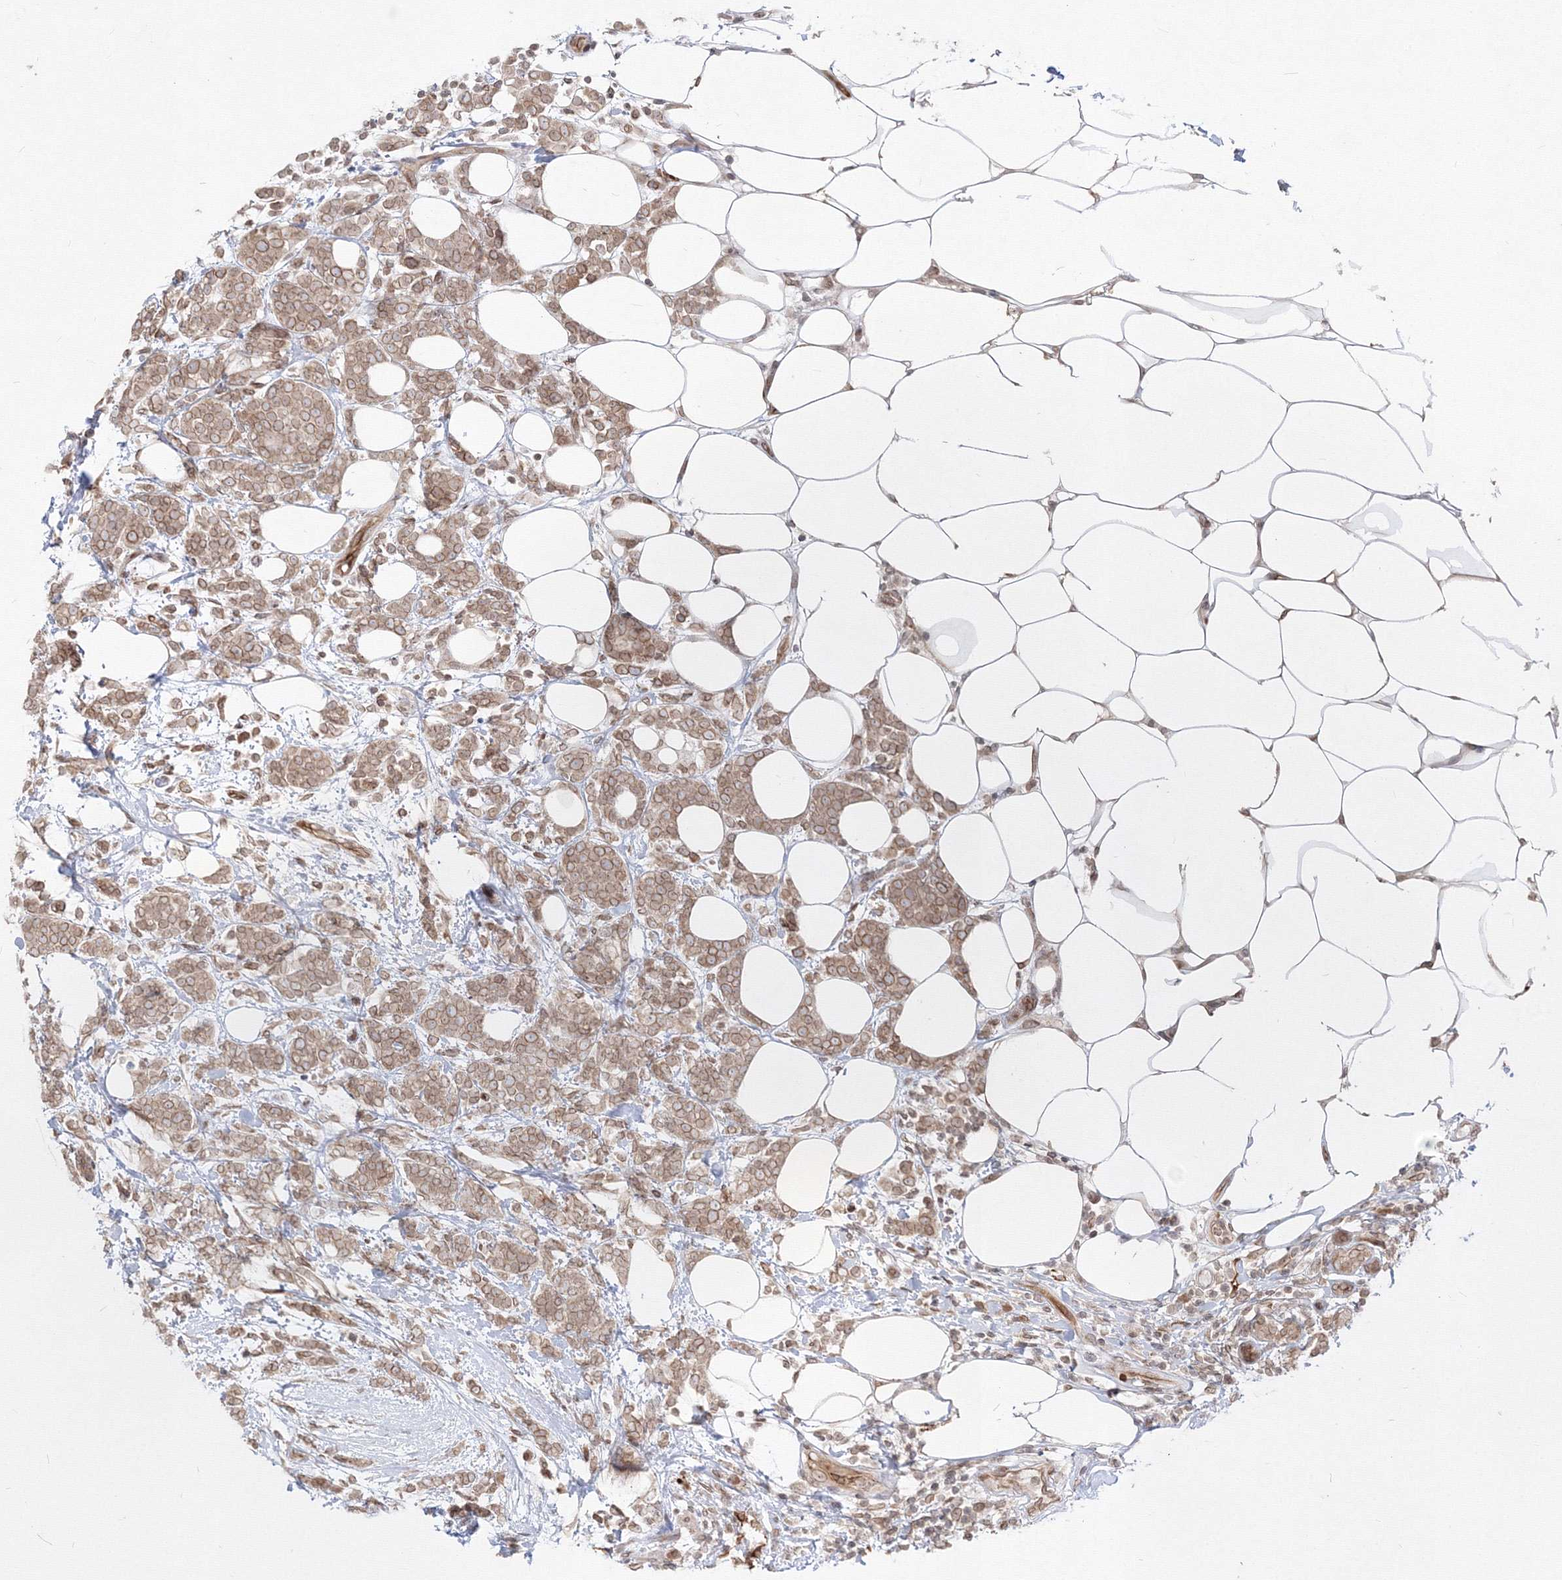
{"staining": {"intensity": "weak", "quantity": ">75%", "location": "cytoplasmic/membranous,nuclear"}, "tissue": "breast cancer", "cell_type": "Tumor cells", "image_type": "cancer", "snomed": [{"axis": "morphology", "description": "Lobular carcinoma"}, {"axis": "topography", "description": "Breast"}], "caption": "Breast cancer tissue reveals weak cytoplasmic/membranous and nuclear staining in about >75% of tumor cells, visualized by immunohistochemistry.", "gene": "DNAJB2", "patient": {"sex": "female", "age": 58}}